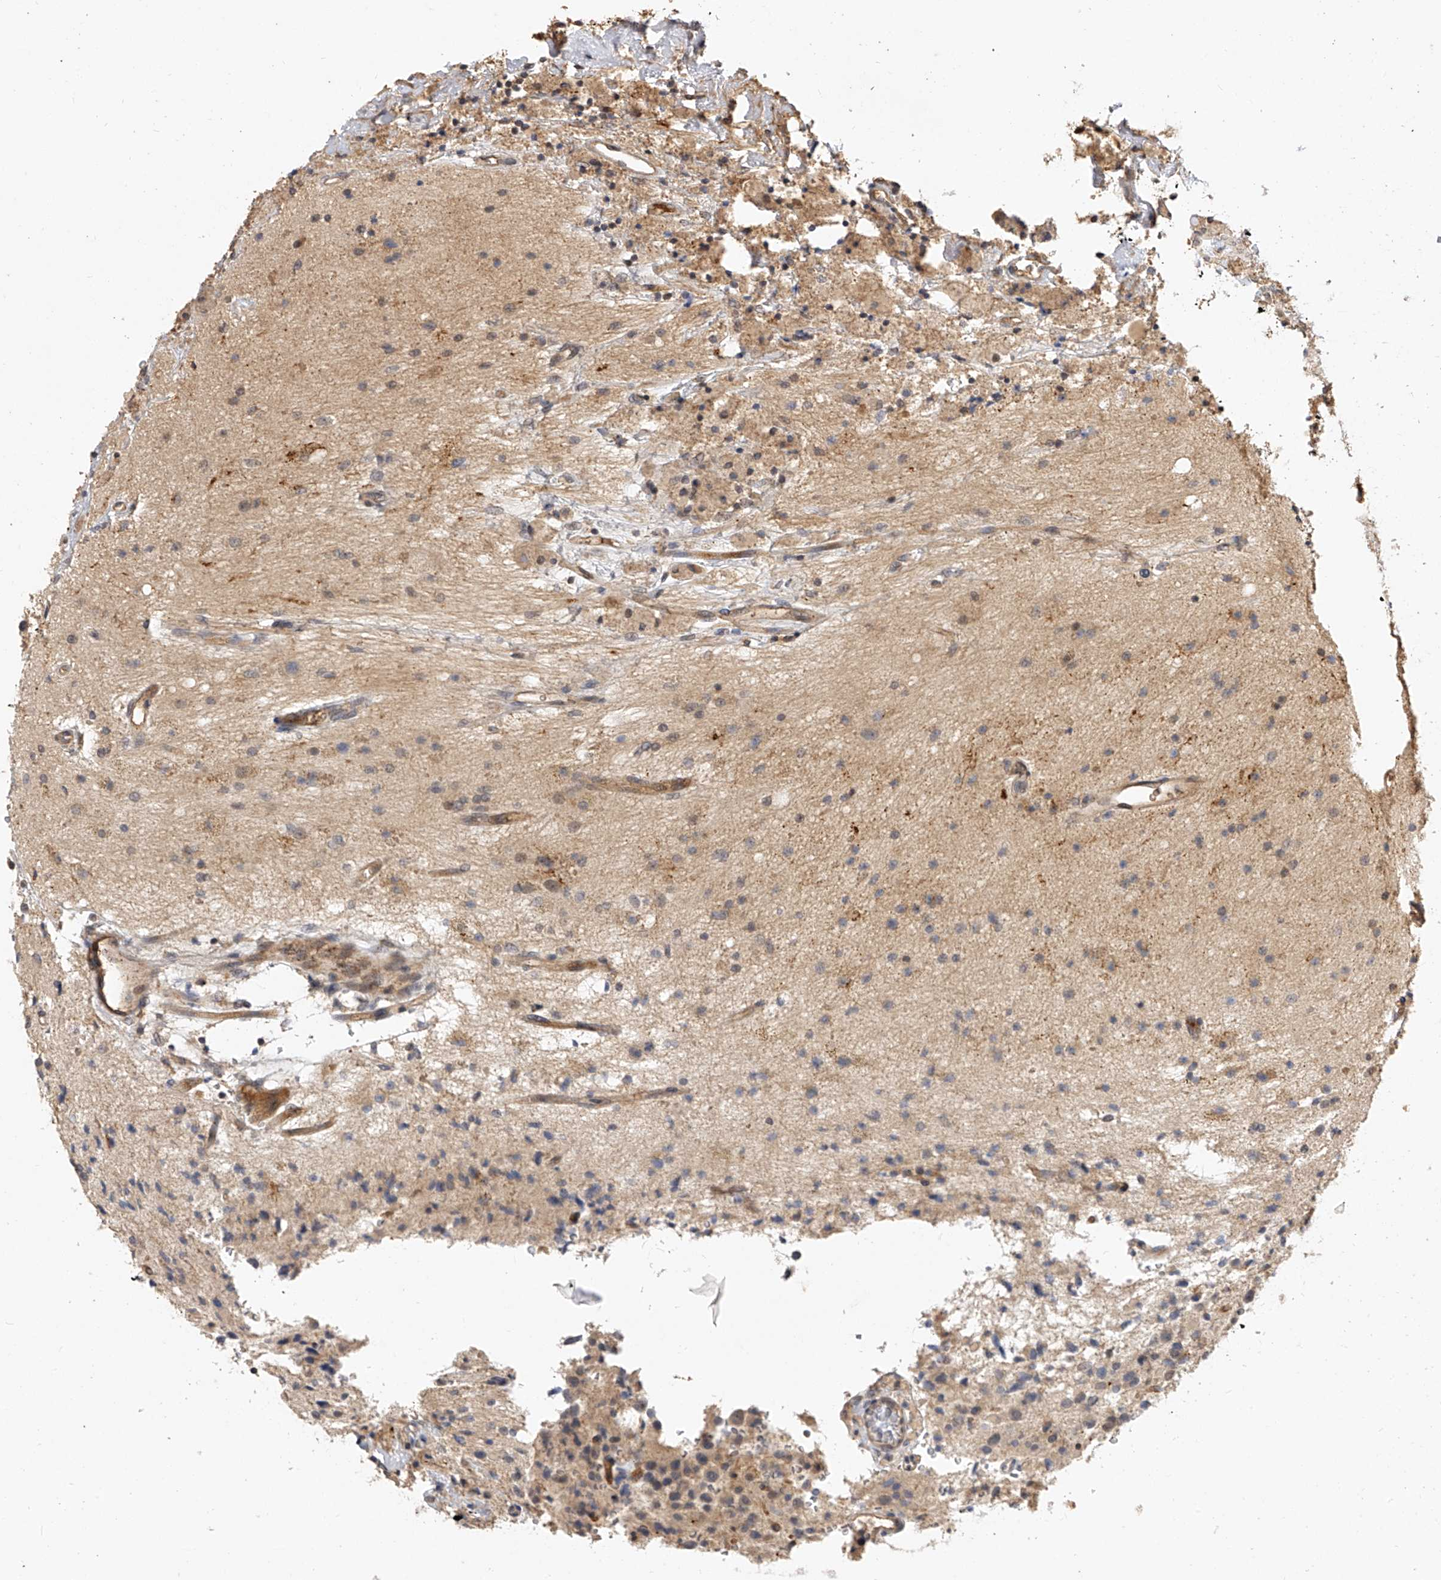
{"staining": {"intensity": "weak", "quantity": ">75%", "location": "cytoplasmic/membranous"}, "tissue": "glioma", "cell_type": "Tumor cells", "image_type": "cancer", "snomed": [{"axis": "morphology", "description": "Glioma, malignant, High grade"}, {"axis": "topography", "description": "Brain"}], "caption": "Protein analysis of malignant glioma (high-grade) tissue reveals weak cytoplasmic/membranous expression in about >75% of tumor cells.", "gene": "CFAP410", "patient": {"sex": "male", "age": 34}}